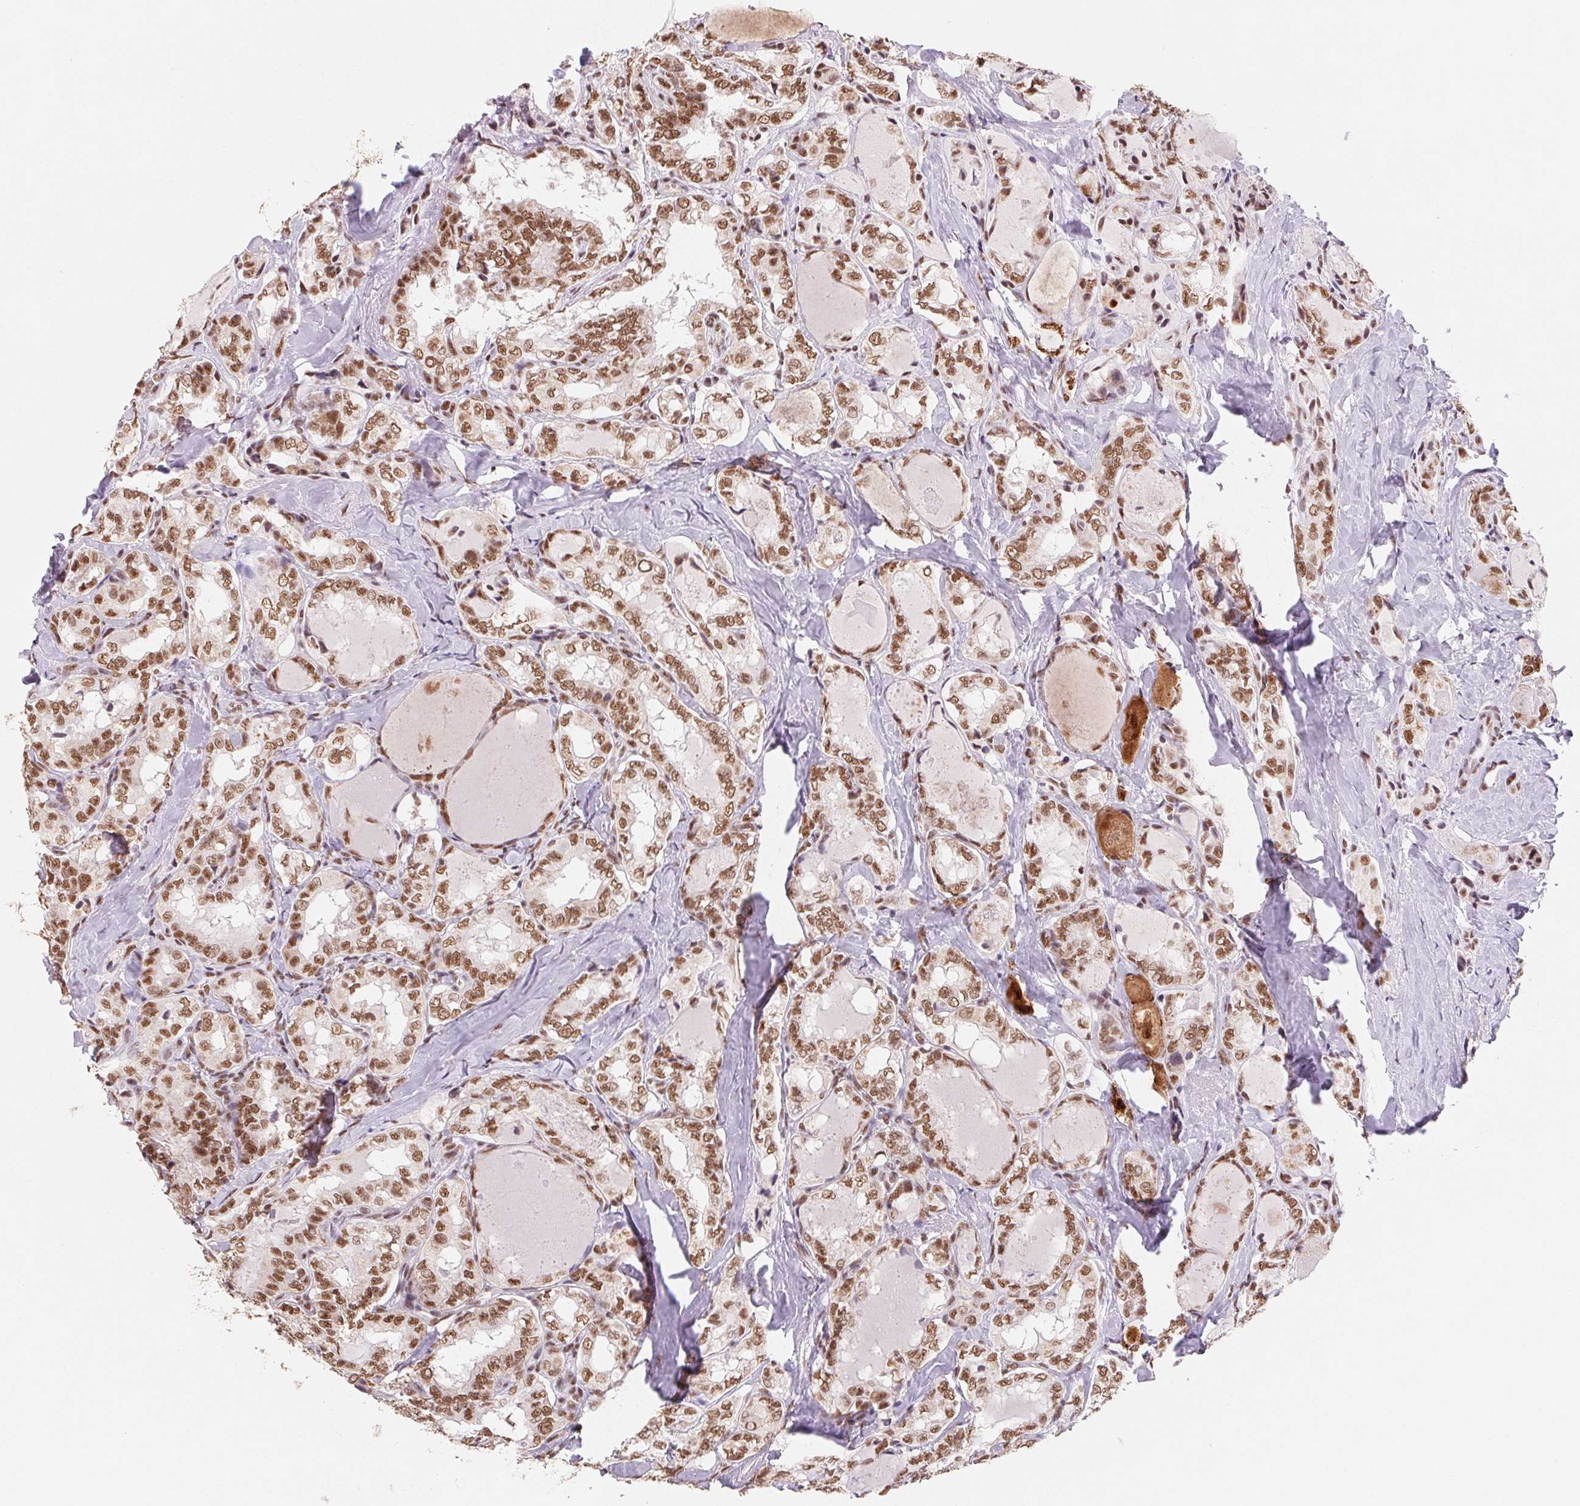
{"staining": {"intensity": "moderate", "quantity": ">75%", "location": "nuclear"}, "tissue": "thyroid cancer", "cell_type": "Tumor cells", "image_type": "cancer", "snomed": [{"axis": "morphology", "description": "Papillary adenocarcinoma, NOS"}, {"axis": "topography", "description": "Thyroid gland"}], "caption": "Immunohistochemistry (IHC) photomicrograph of human papillary adenocarcinoma (thyroid) stained for a protein (brown), which exhibits medium levels of moderate nuclear expression in approximately >75% of tumor cells.", "gene": "SNRPG", "patient": {"sex": "female", "age": 75}}